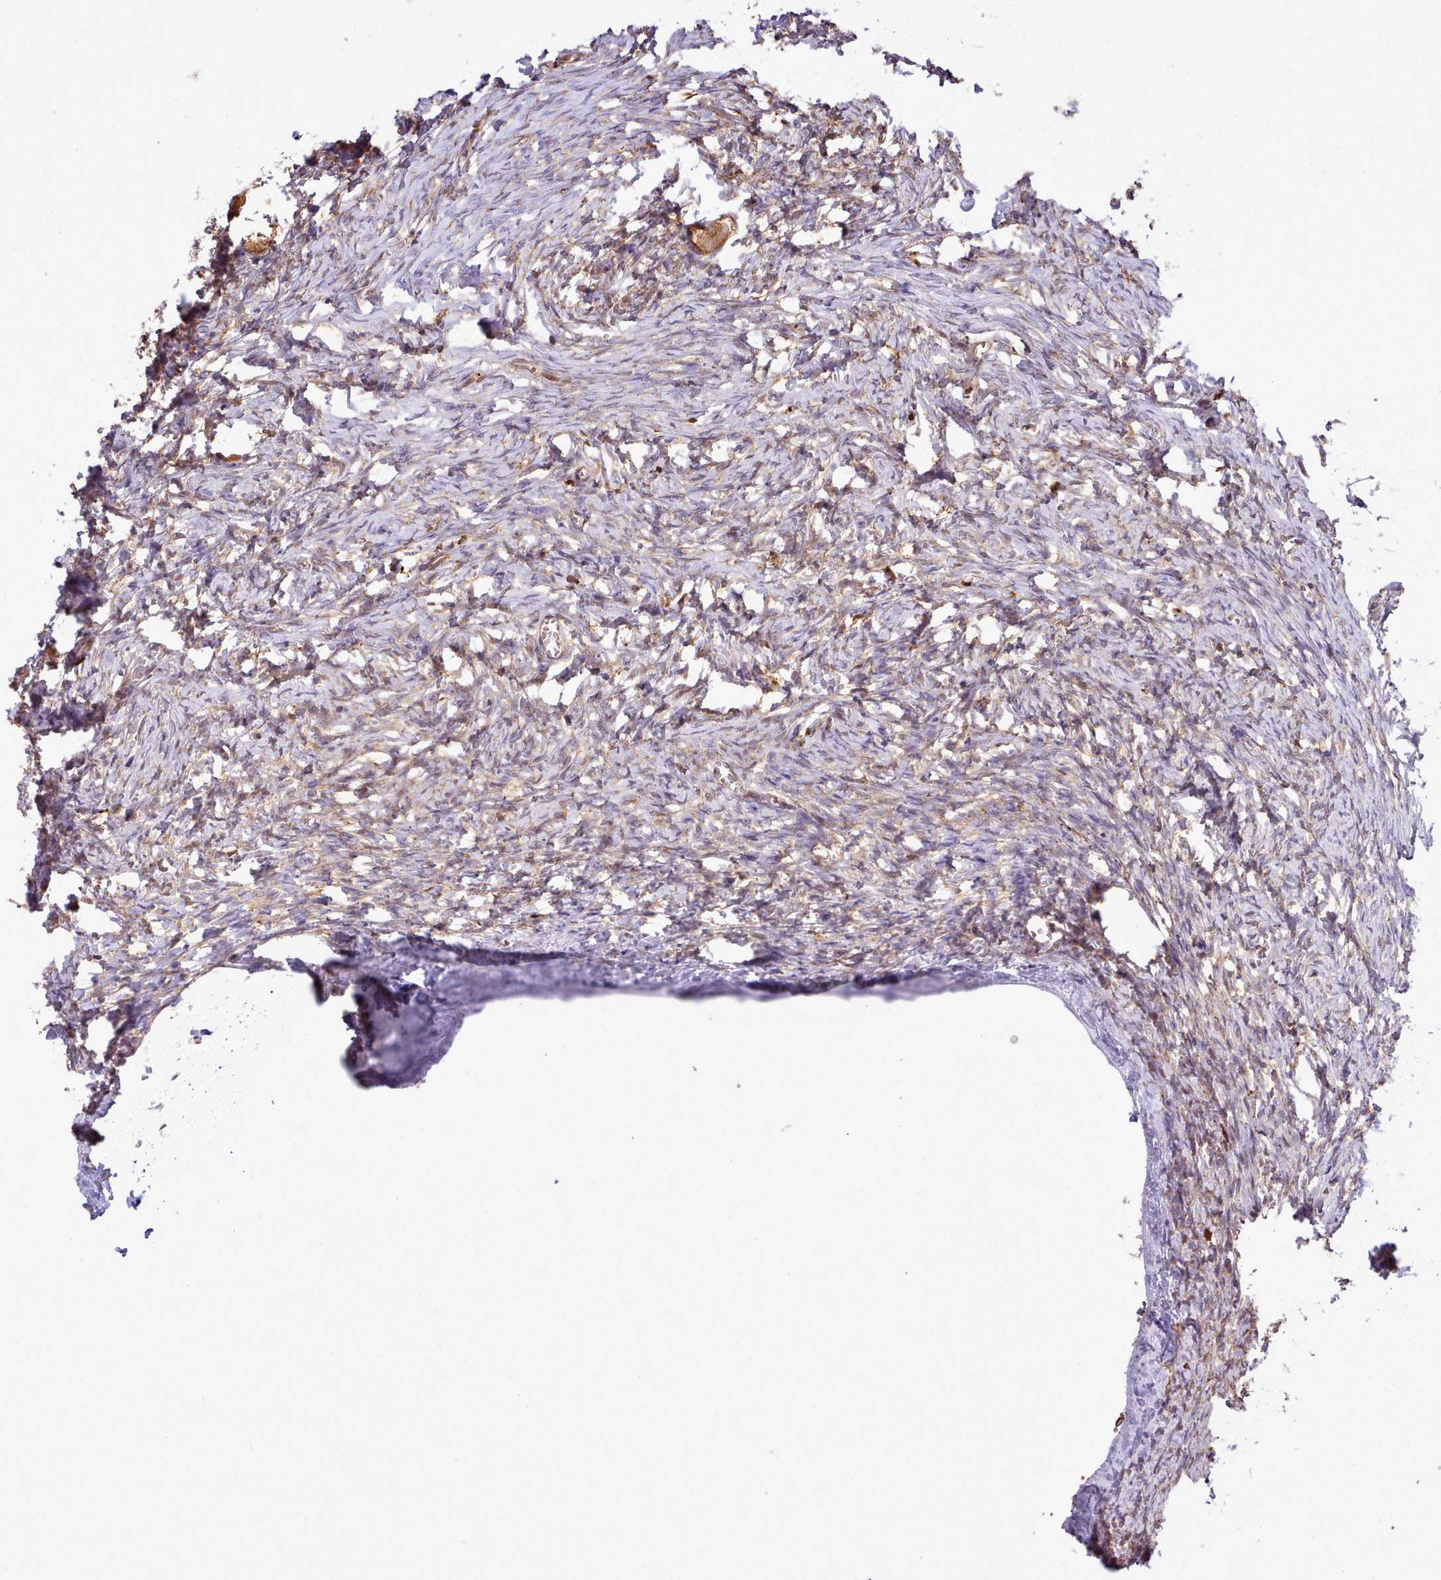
{"staining": {"intensity": "moderate", "quantity": ">75%", "location": "cytoplasmic/membranous"}, "tissue": "ovary", "cell_type": "Follicle cells", "image_type": "normal", "snomed": [{"axis": "morphology", "description": "Normal tissue, NOS"}, {"axis": "topography", "description": "Ovary"}], "caption": "Protein expression analysis of unremarkable ovary demonstrates moderate cytoplasmic/membranous positivity in about >75% of follicle cells. (DAB (3,3'-diaminobenzidine) IHC, brown staining for protein, blue staining for nuclei).", "gene": "CAPZA1", "patient": {"sex": "female", "age": 27}}